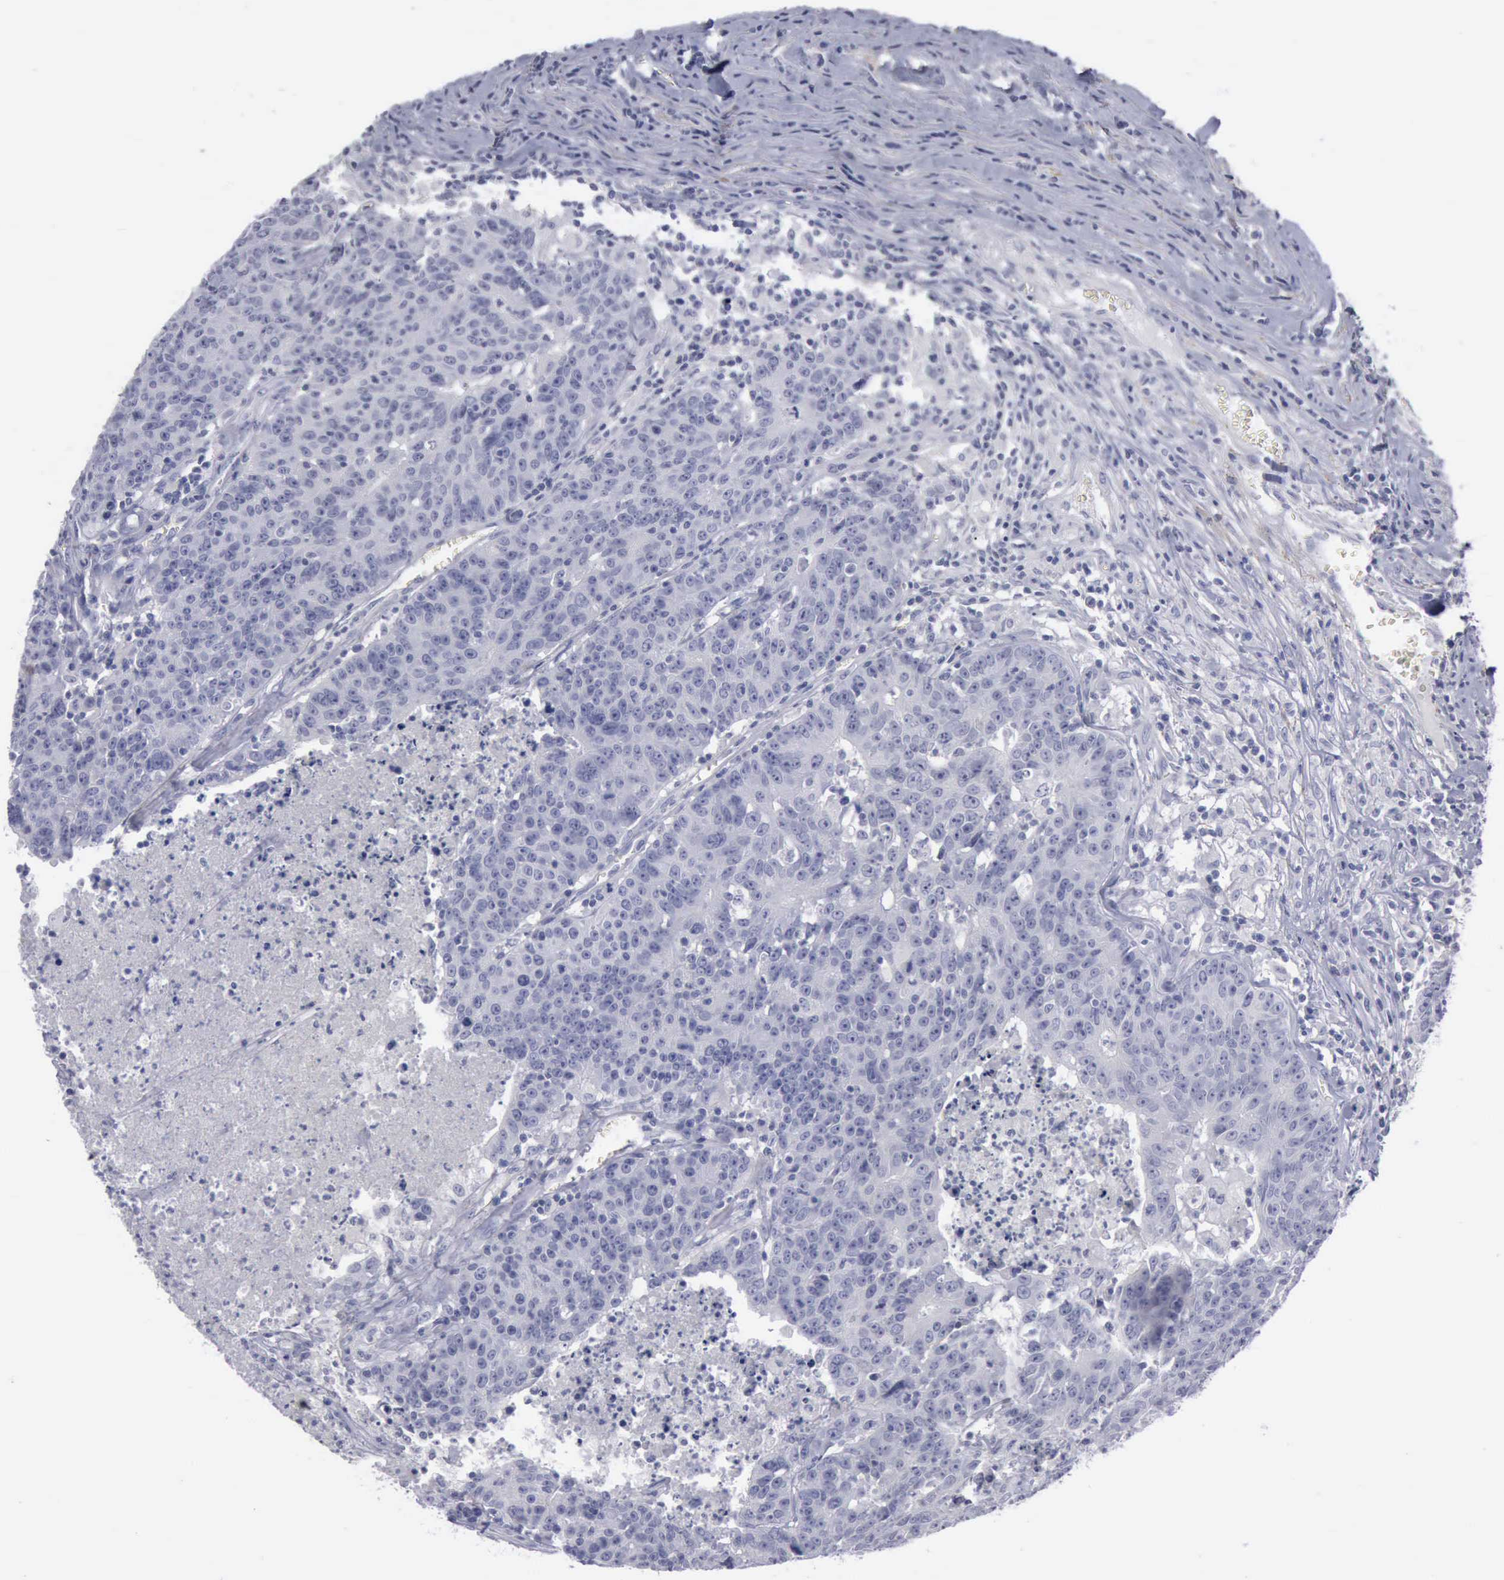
{"staining": {"intensity": "negative", "quantity": "none", "location": "none"}, "tissue": "colorectal cancer", "cell_type": "Tumor cells", "image_type": "cancer", "snomed": [{"axis": "morphology", "description": "Adenocarcinoma, NOS"}, {"axis": "topography", "description": "Colon"}], "caption": "This micrograph is of colorectal cancer (adenocarcinoma) stained with immunohistochemistry to label a protein in brown with the nuclei are counter-stained blue. There is no expression in tumor cells. (DAB (3,3'-diaminobenzidine) immunohistochemistry visualized using brightfield microscopy, high magnification).", "gene": "CDH2", "patient": {"sex": "female", "age": 53}}